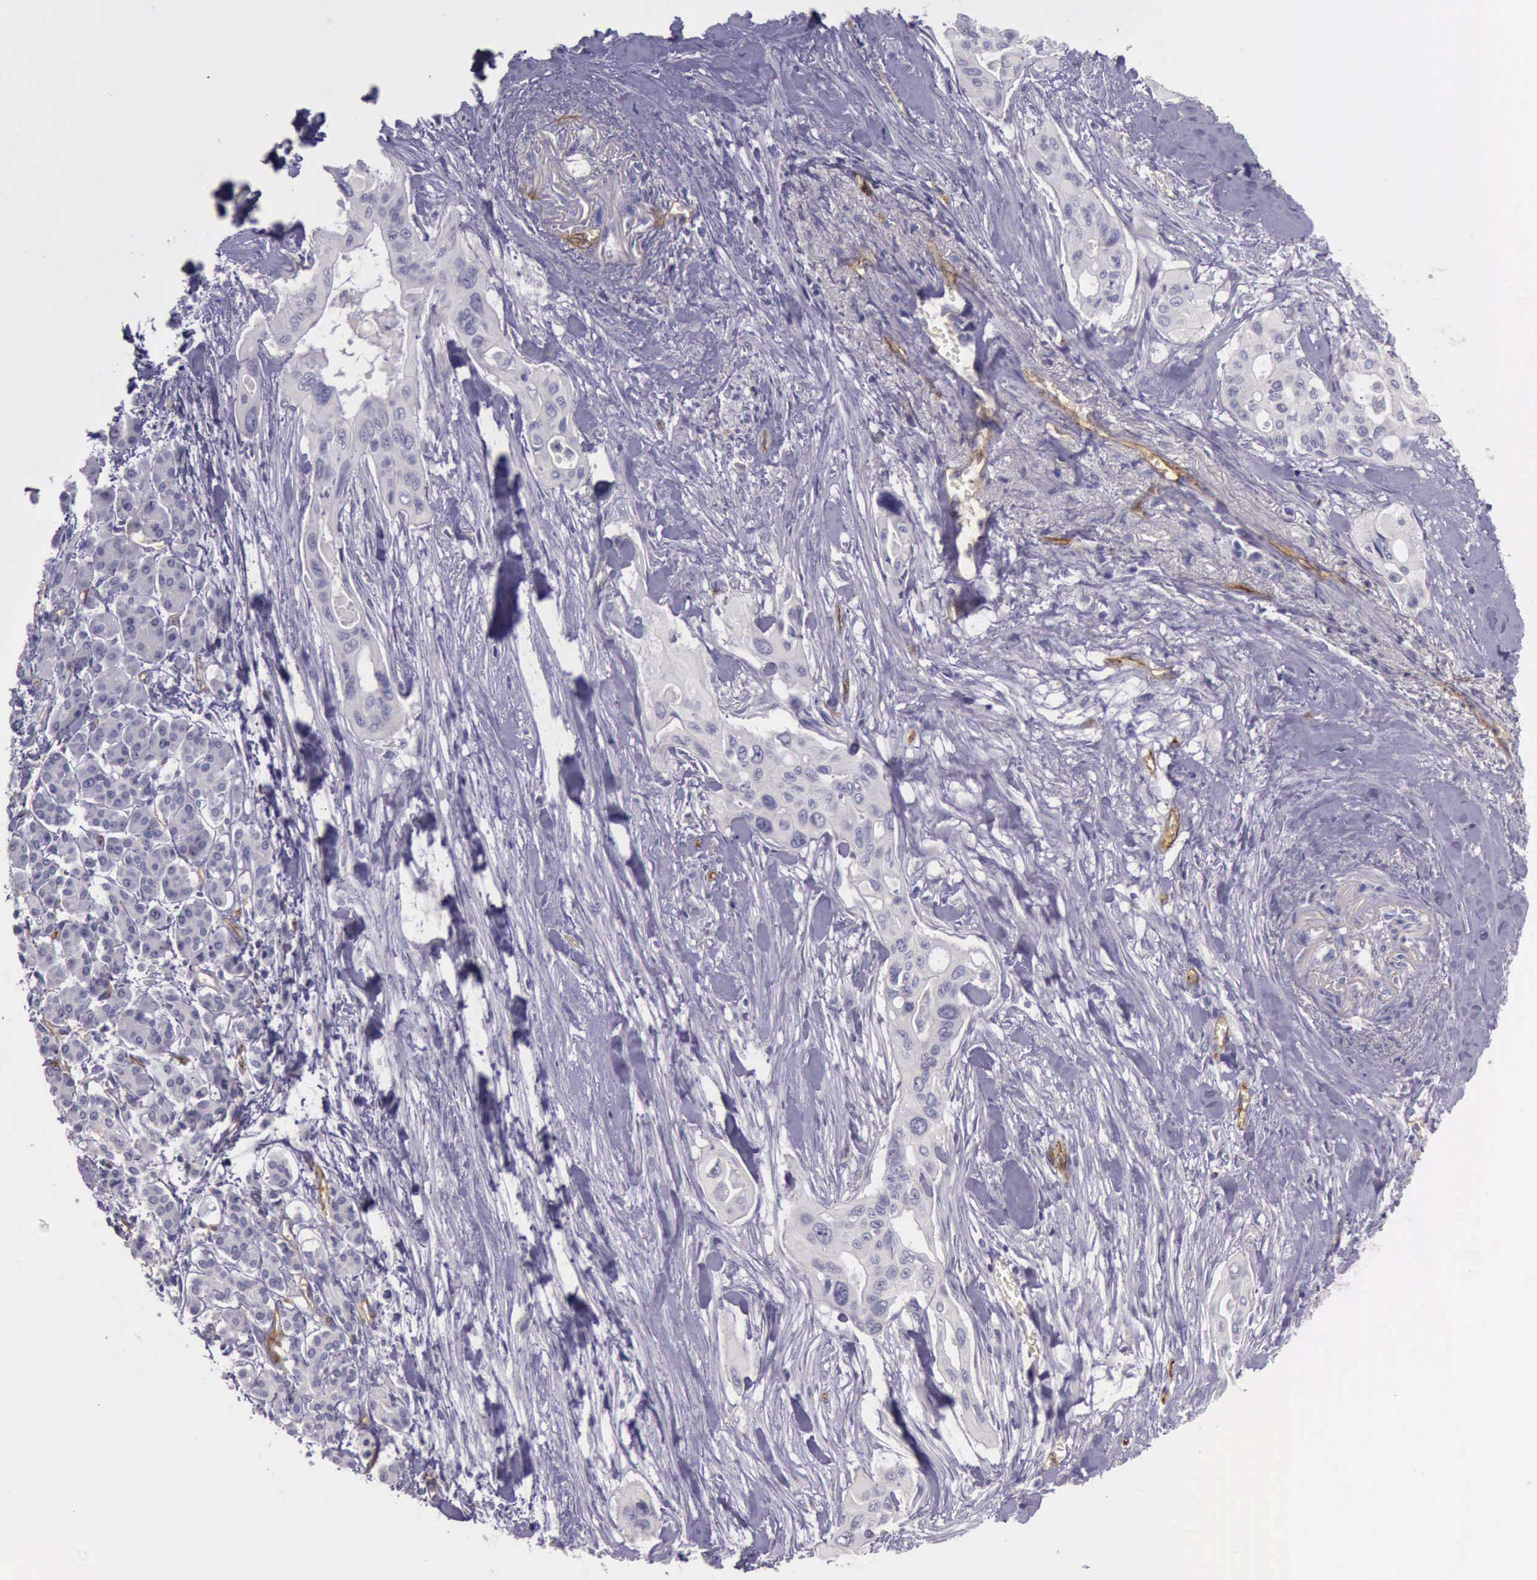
{"staining": {"intensity": "negative", "quantity": "none", "location": "none"}, "tissue": "pancreatic cancer", "cell_type": "Tumor cells", "image_type": "cancer", "snomed": [{"axis": "morphology", "description": "Adenocarcinoma, NOS"}, {"axis": "topography", "description": "Pancreas"}], "caption": "DAB immunohistochemical staining of pancreatic cancer (adenocarcinoma) demonstrates no significant expression in tumor cells. The staining is performed using DAB (3,3'-diaminobenzidine) brown chromogen with nuclei counter-stained in using hematoxylin.", "gene": "TCEANC", "patient": {"sex": "male", "age": 77}}